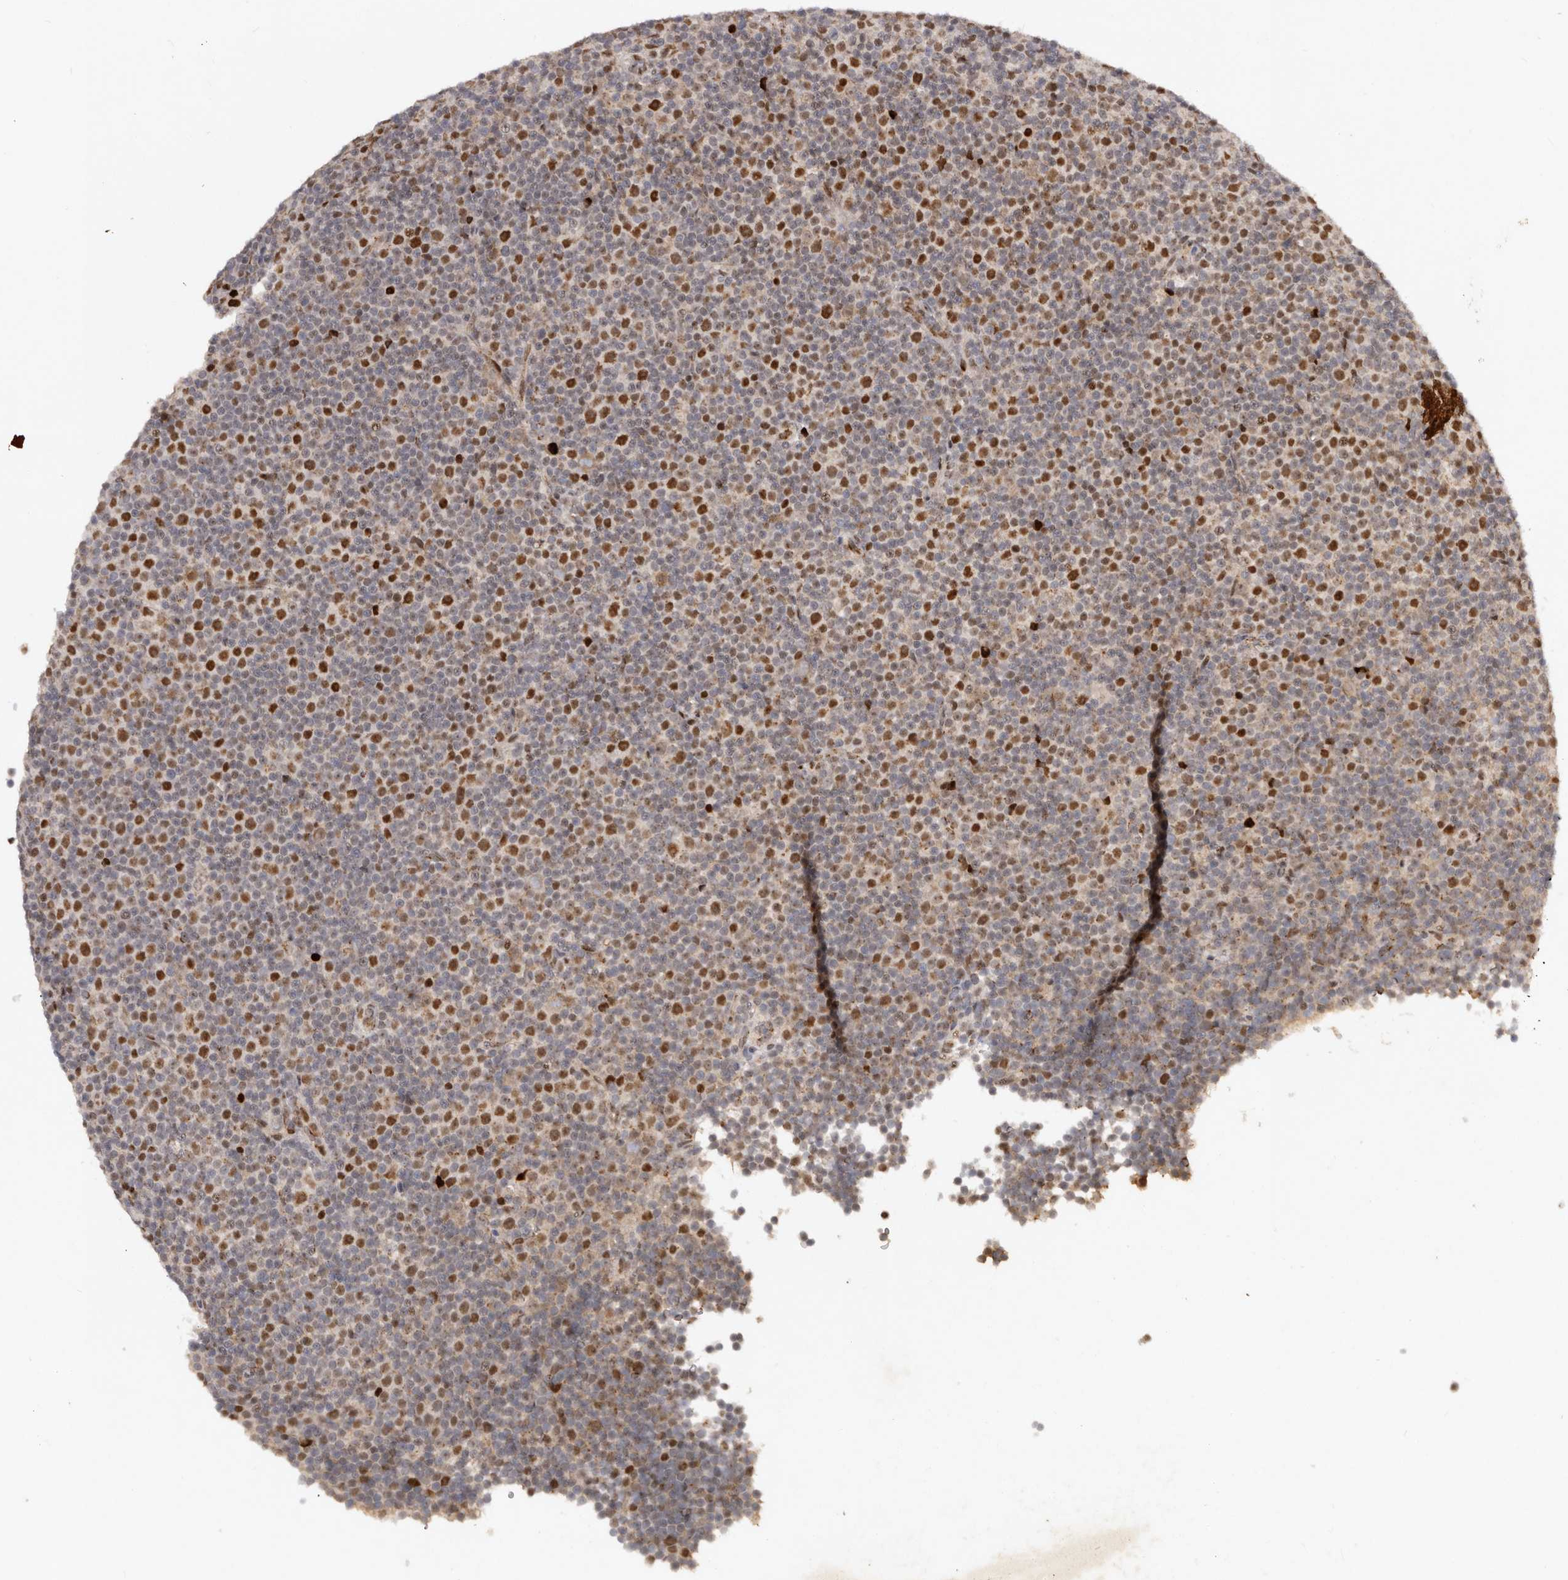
{"staining": {"intensity": "strong", "quantity": "25%-75%", "location": "nuclear"}, "tissue": "lymphoma", "cell_type": "Tumor cells", "image_type": "cancer", "snomed": [{"axis": "morphology", "description": "Malignant lymphoma, non-Hodgkin's type, Low grade"}, {"axis": "topography", "description": "Lymph node"}], "caption": "Protein expression analysis of human malignant lymphoma, non-Hodgkin's type (low-grade) reveals strong nuclear positivity in approximately 25%-75% of tumor cells.", "gene": "KLF7", "patient": {"sex": "female", "age": 67}}